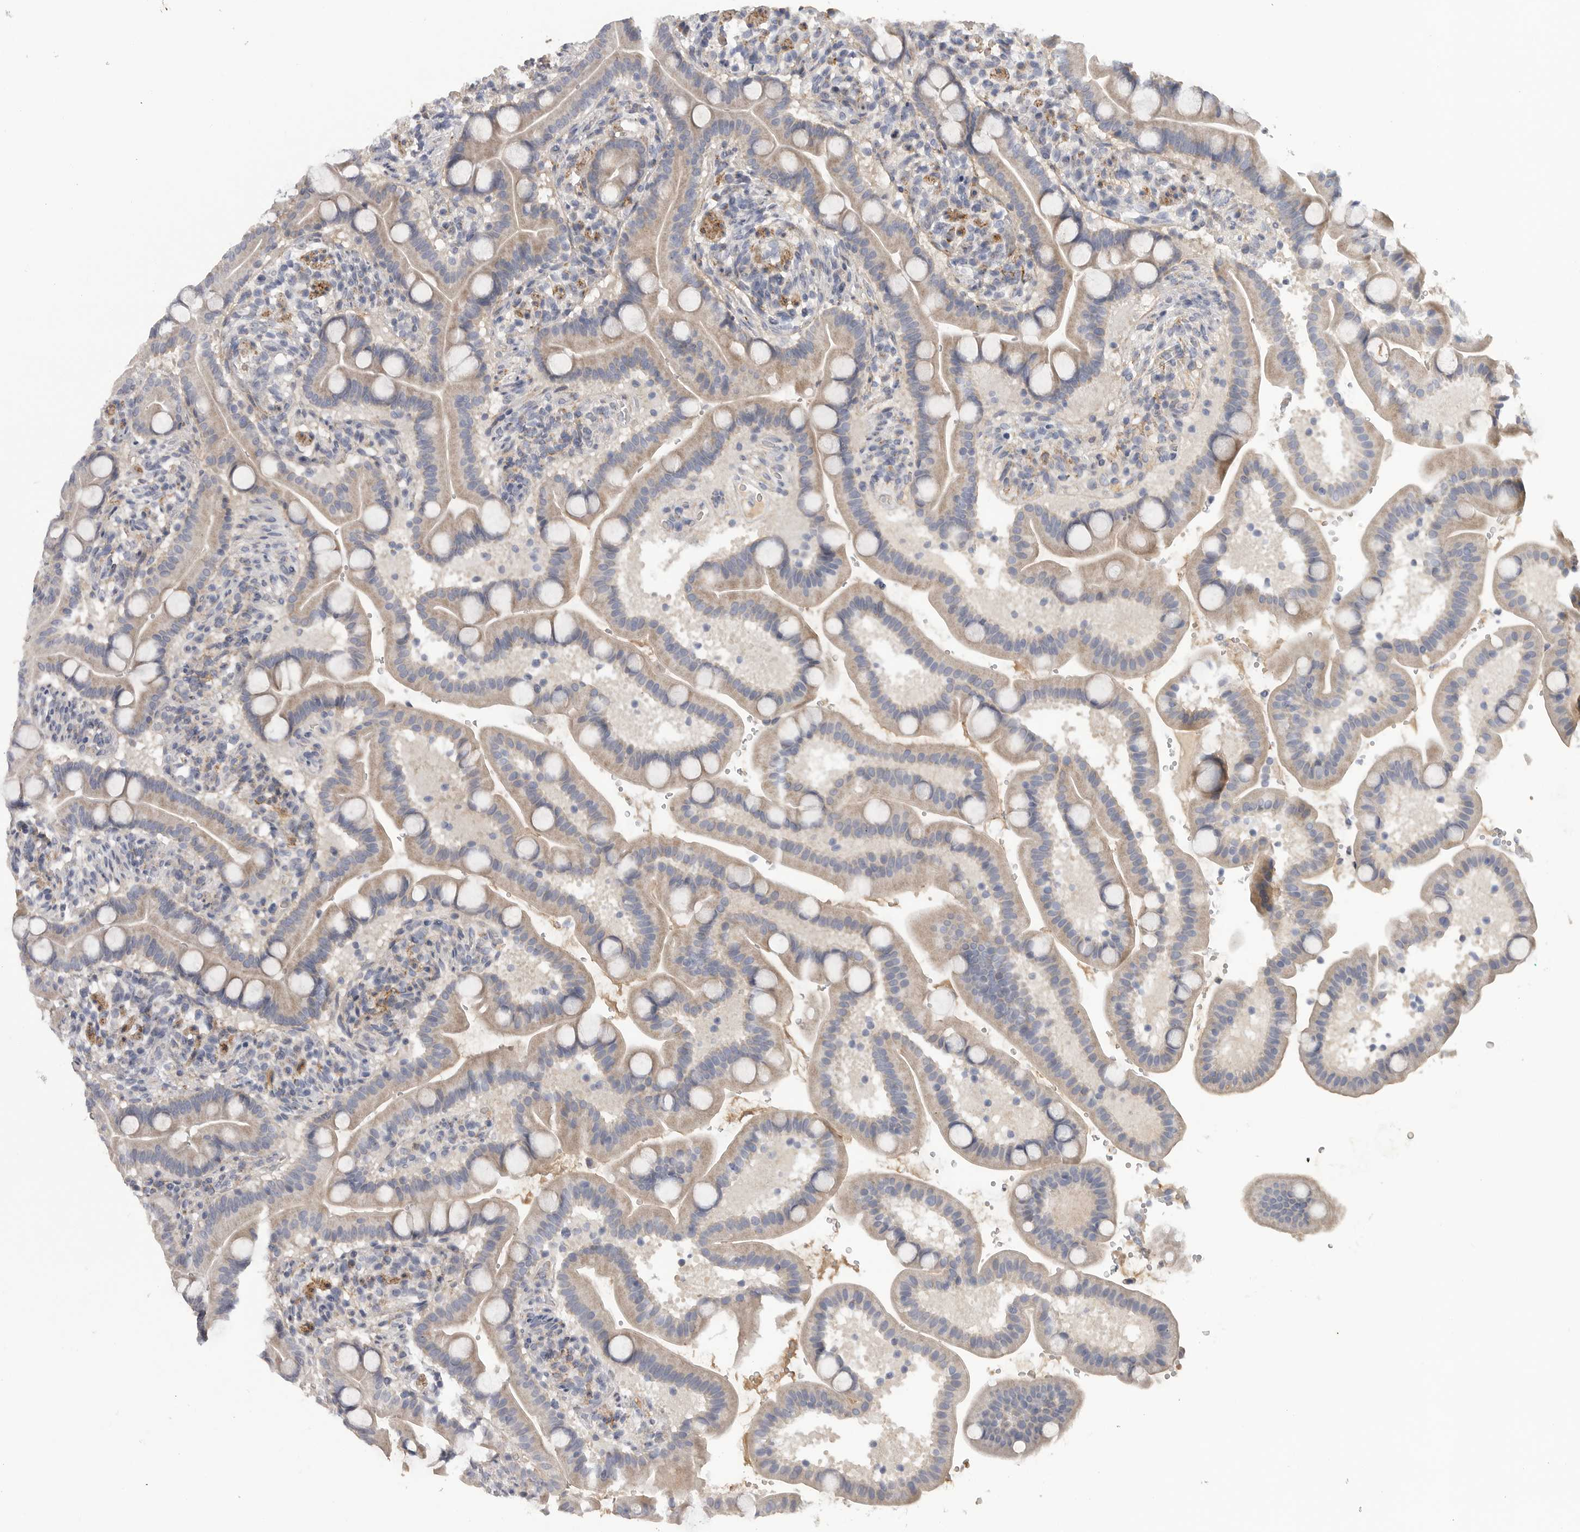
{"staining": {"intensity": "weak", "quantity": "25%-75%", "location": "cytoplasmic/membranous"}, "tissue": "duodenum", "cell_type": "Glandular cells", "image_type": "normal", "snomed": [{"axis": "morphology", "description": "Normal tissue, NOS"}, {"axis": "topography", "description": "Duodenum"}], "caption": "IHC (DAB (3,3'-diaminobenzidine)) staining of benign human duodenum demonstrates weak cytoplasmic/membranous protein expression in about 25%-75% of glandular cells.", "gene": "SDC3", "patient": {"sex": "male", "age": 54}}